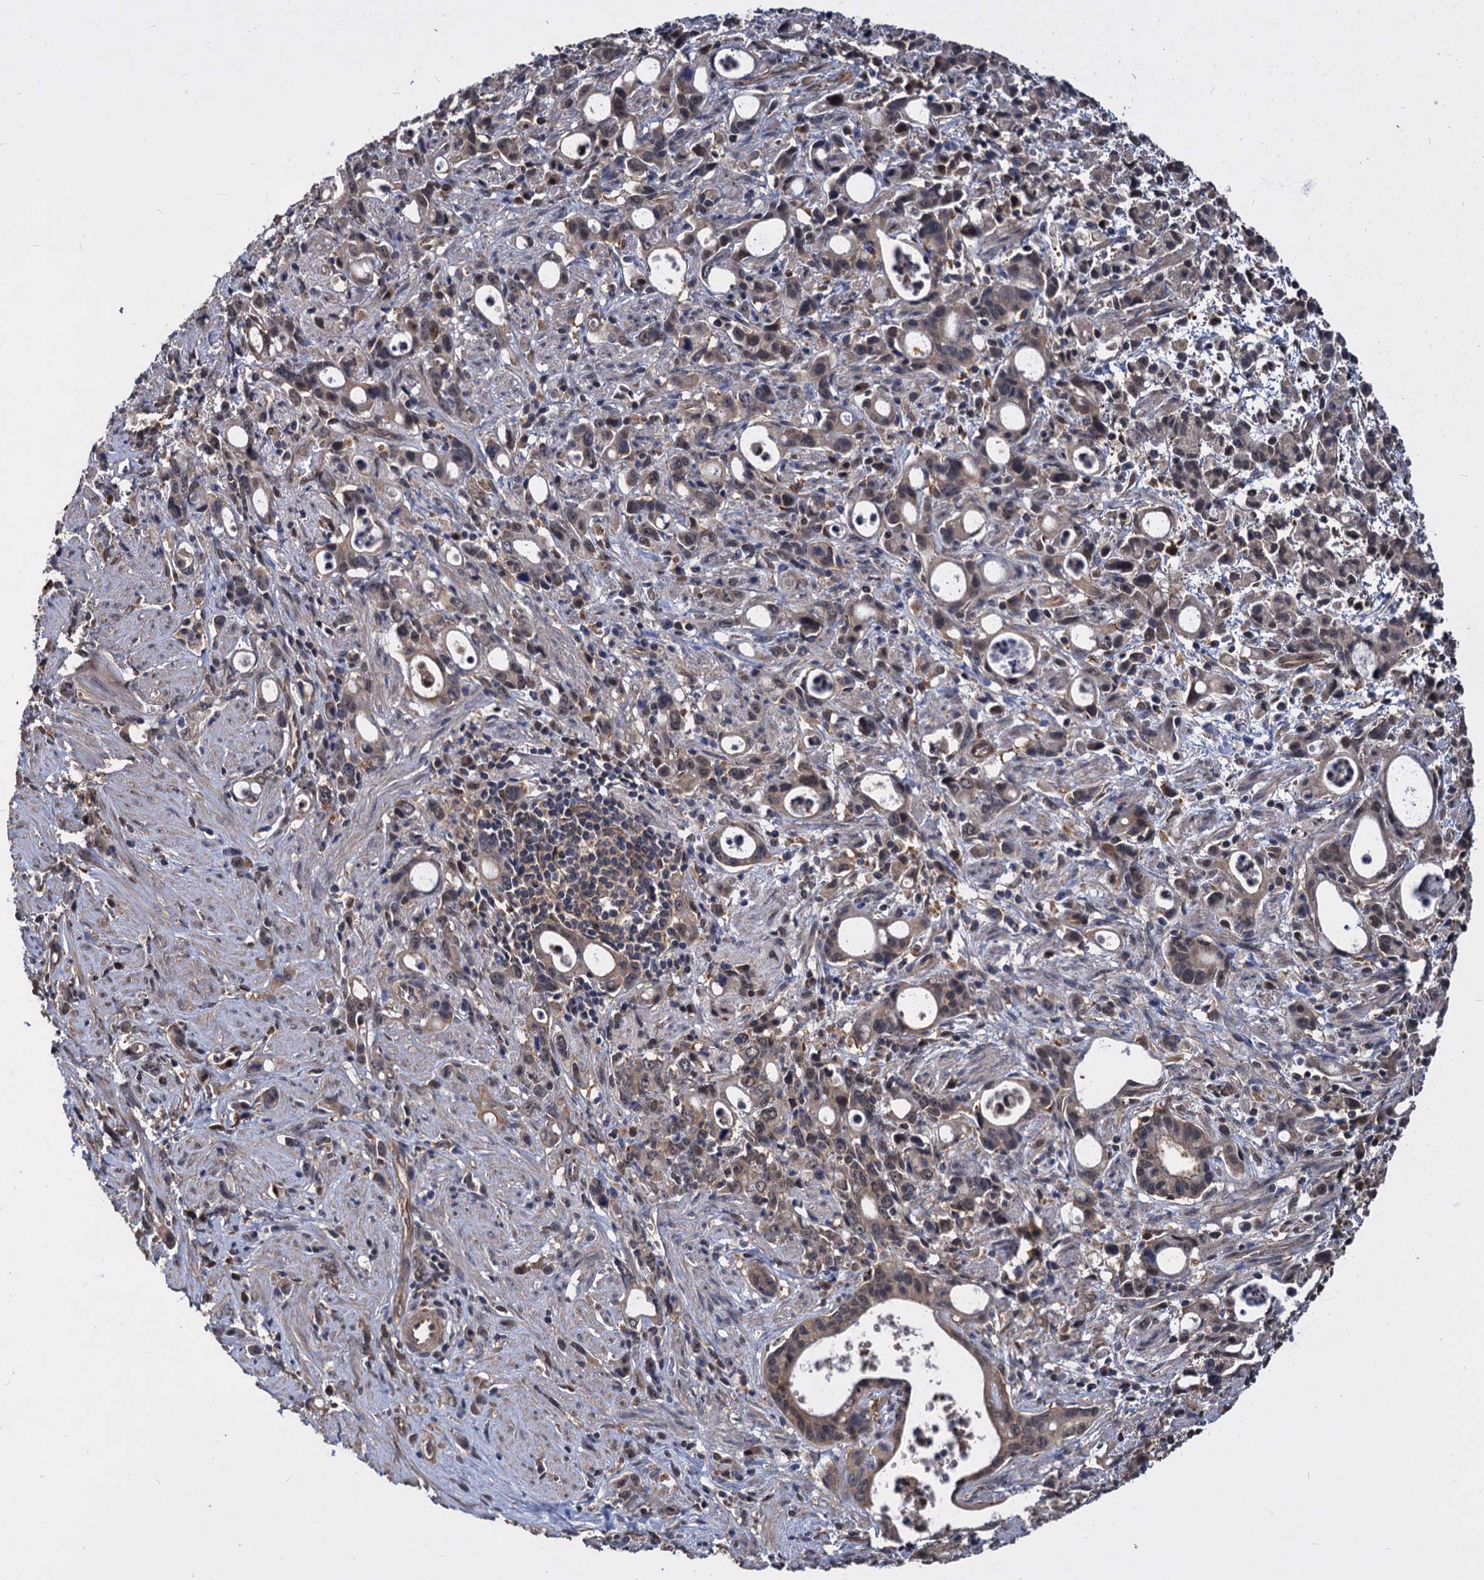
{"staining": {"intensity": "weak", "quantity": "25%-75%", "location": "cytoplasmic/membranous,nuclear"}, "tissue": "stomach cancer", "cell_type": "Tumor cells", "image_type": "cancer", "snomed": [{"axis": "morphology", "description": "Adenocarcinoma, NOS"}, {"axis": "topography", "description": "Stomach, lower"}], "caption": "Protein staining of stomach adenocarcinoma tissue displays weak cytoplasmic/membranous and nuclear staining in about 25%-75% of tumor cells.", "gene": "PSMD4", "patient": {"sex": "female", "age": 43}}